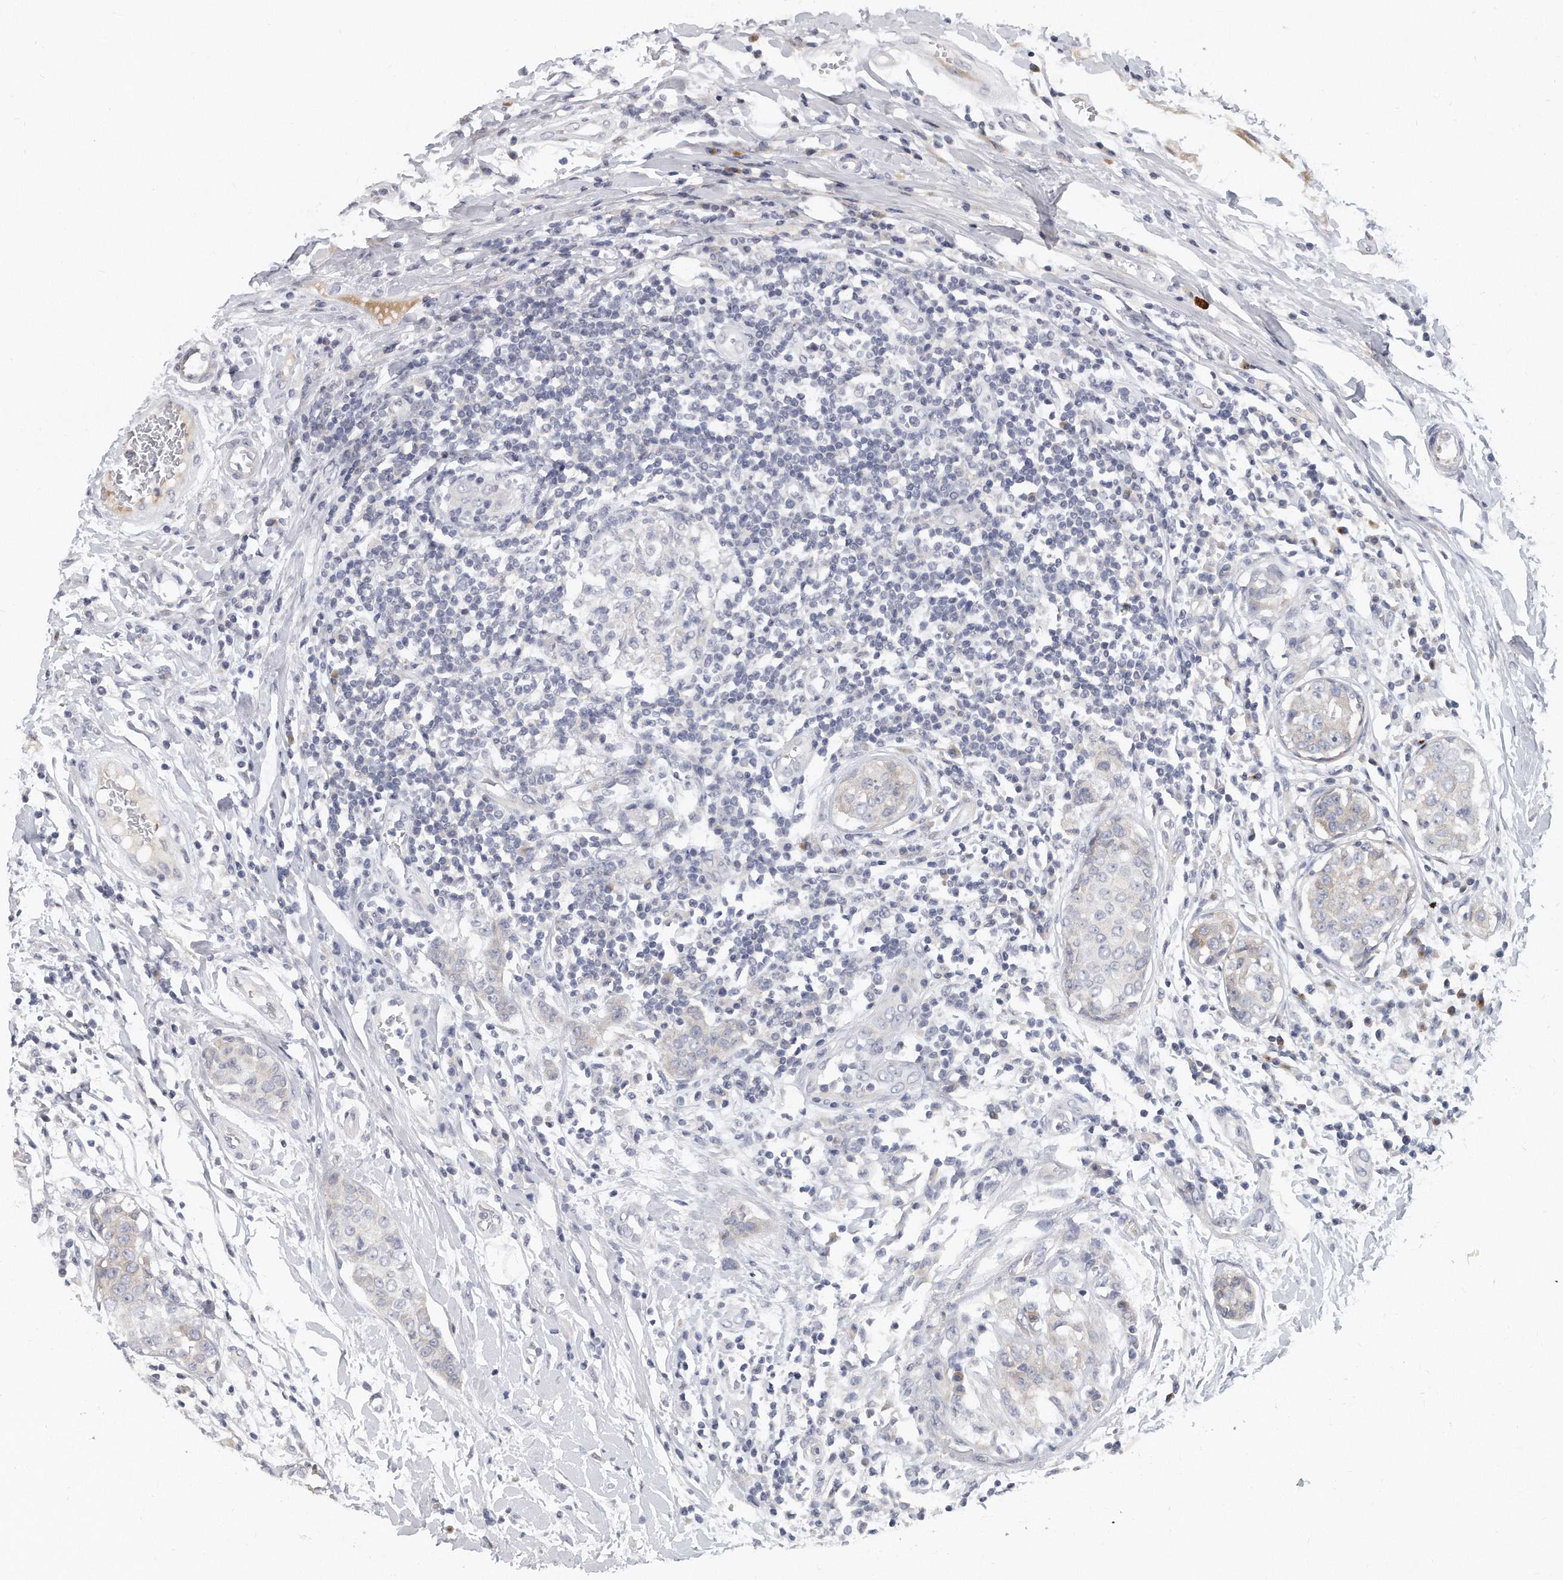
{"staining": {"intensity": "negative", "quantity": "none", "location": "none"}, "tissue": "breast cancer", "cell_type": "Tumor cells", "image_type": "cancer", "snomed": [{"axis": "morphology", "description": "Duct carcinoma"}, {"axis": "topography", "description": "Breast"}], "caption": "A high-resolution image shows immunohistochemistry (IHC) staining of invasive ductal carcinoma (breast), which demonstrates no significant expression in tumor cells.", "gene": "PLEKHA6", "patient": {"sex": "female", "age": 27}}